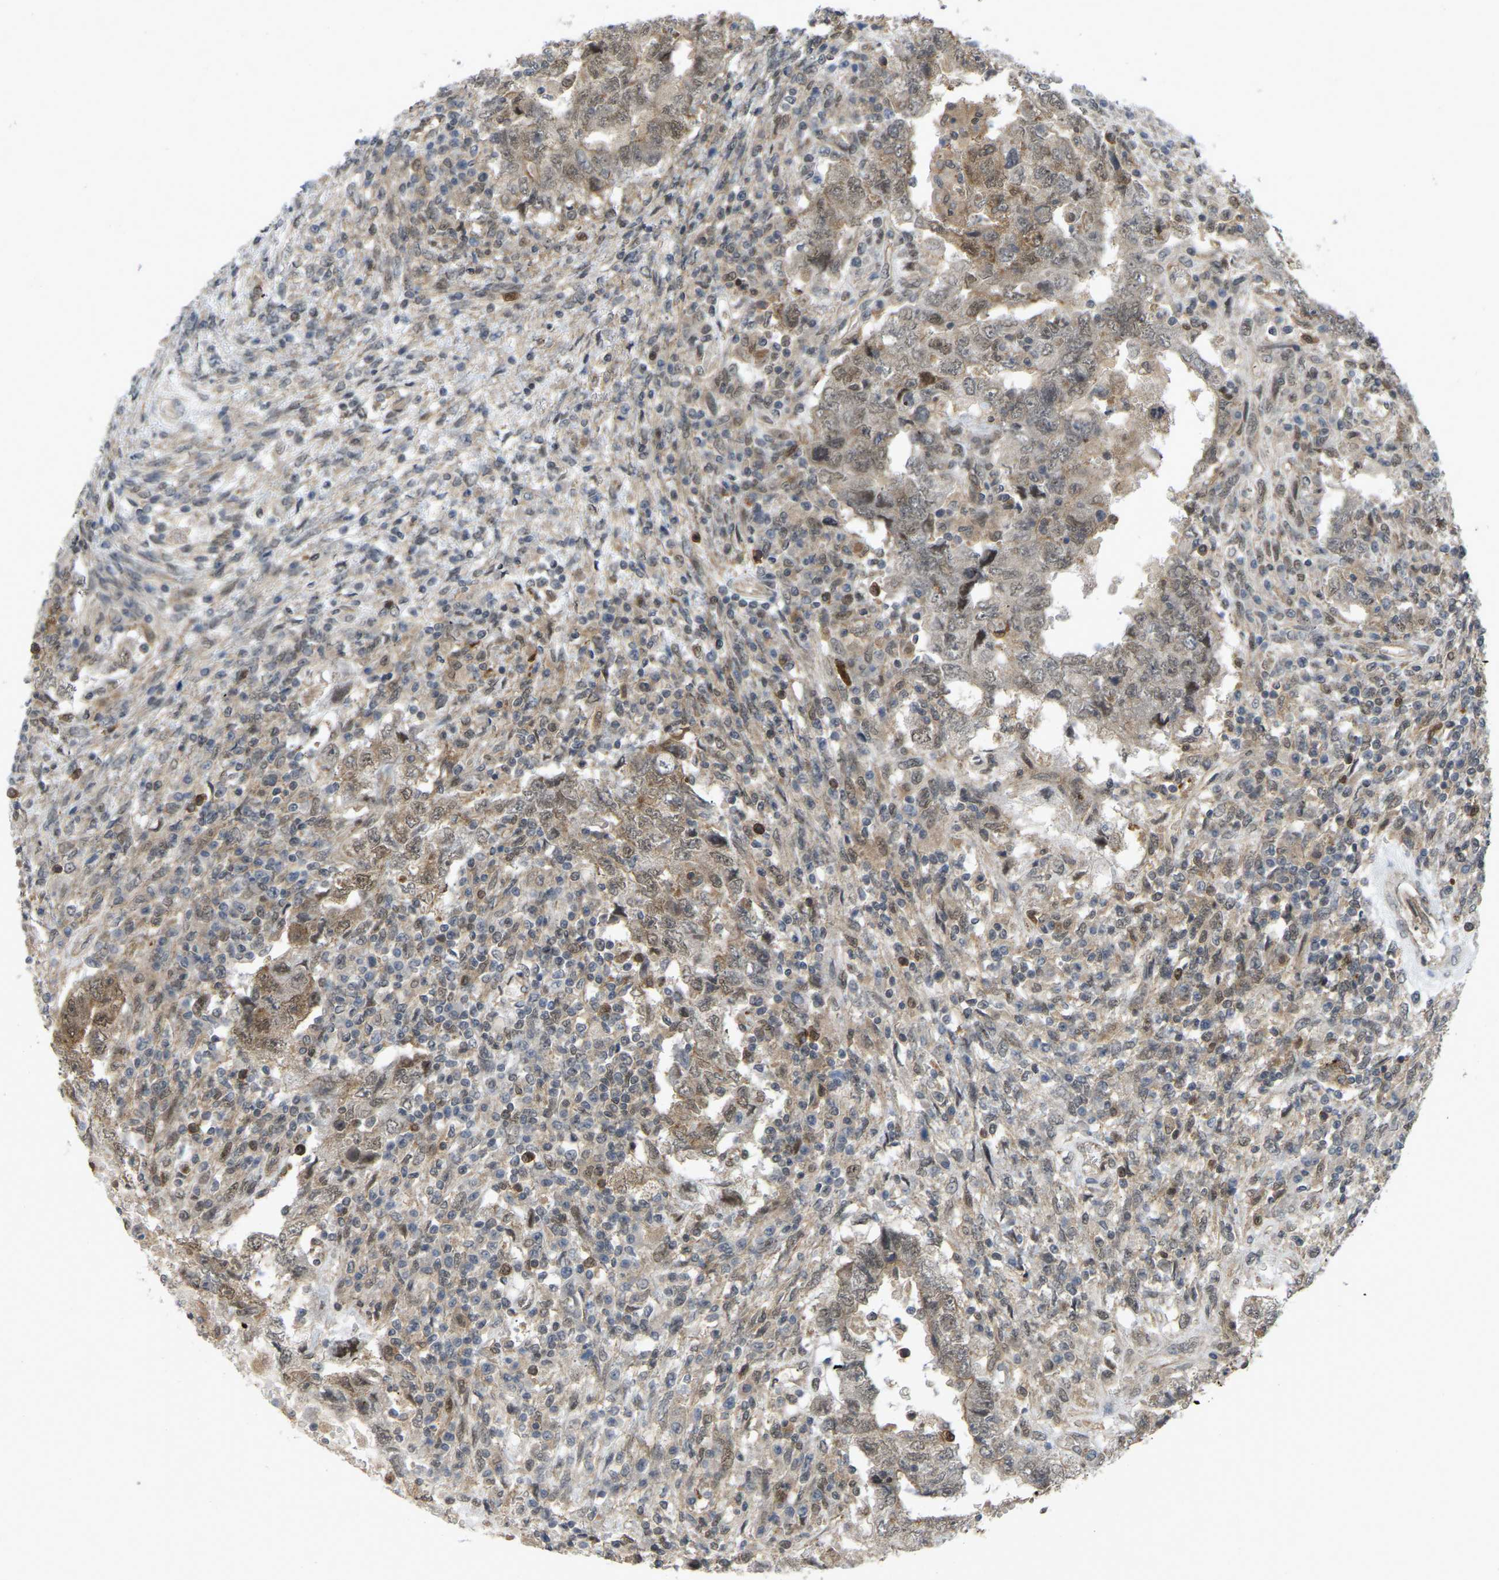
{"staining": {"intensity": "weak", "quantity": "25%-75%", "location": "cytoplasmic/membranous,nuclear"}, "tissue": "testis cancer", "cell_type": "Tumor cells", "image_type": "cancer", "snomed": [{"axis": "morphology", "description": "Carcinoma, Embryonal, NOS"}, {"axis": "topography", "description": "Testis"}], "caption": "Protein expression analysis of human testis cancer (embryonal carcinoma) reveals weak cytoplasmic/membranous and nuclear positivity in approximately 25%-75% of tumor cells.", "gene": "SERPINB5", "patient": {"sex": "male", "age": 26}}